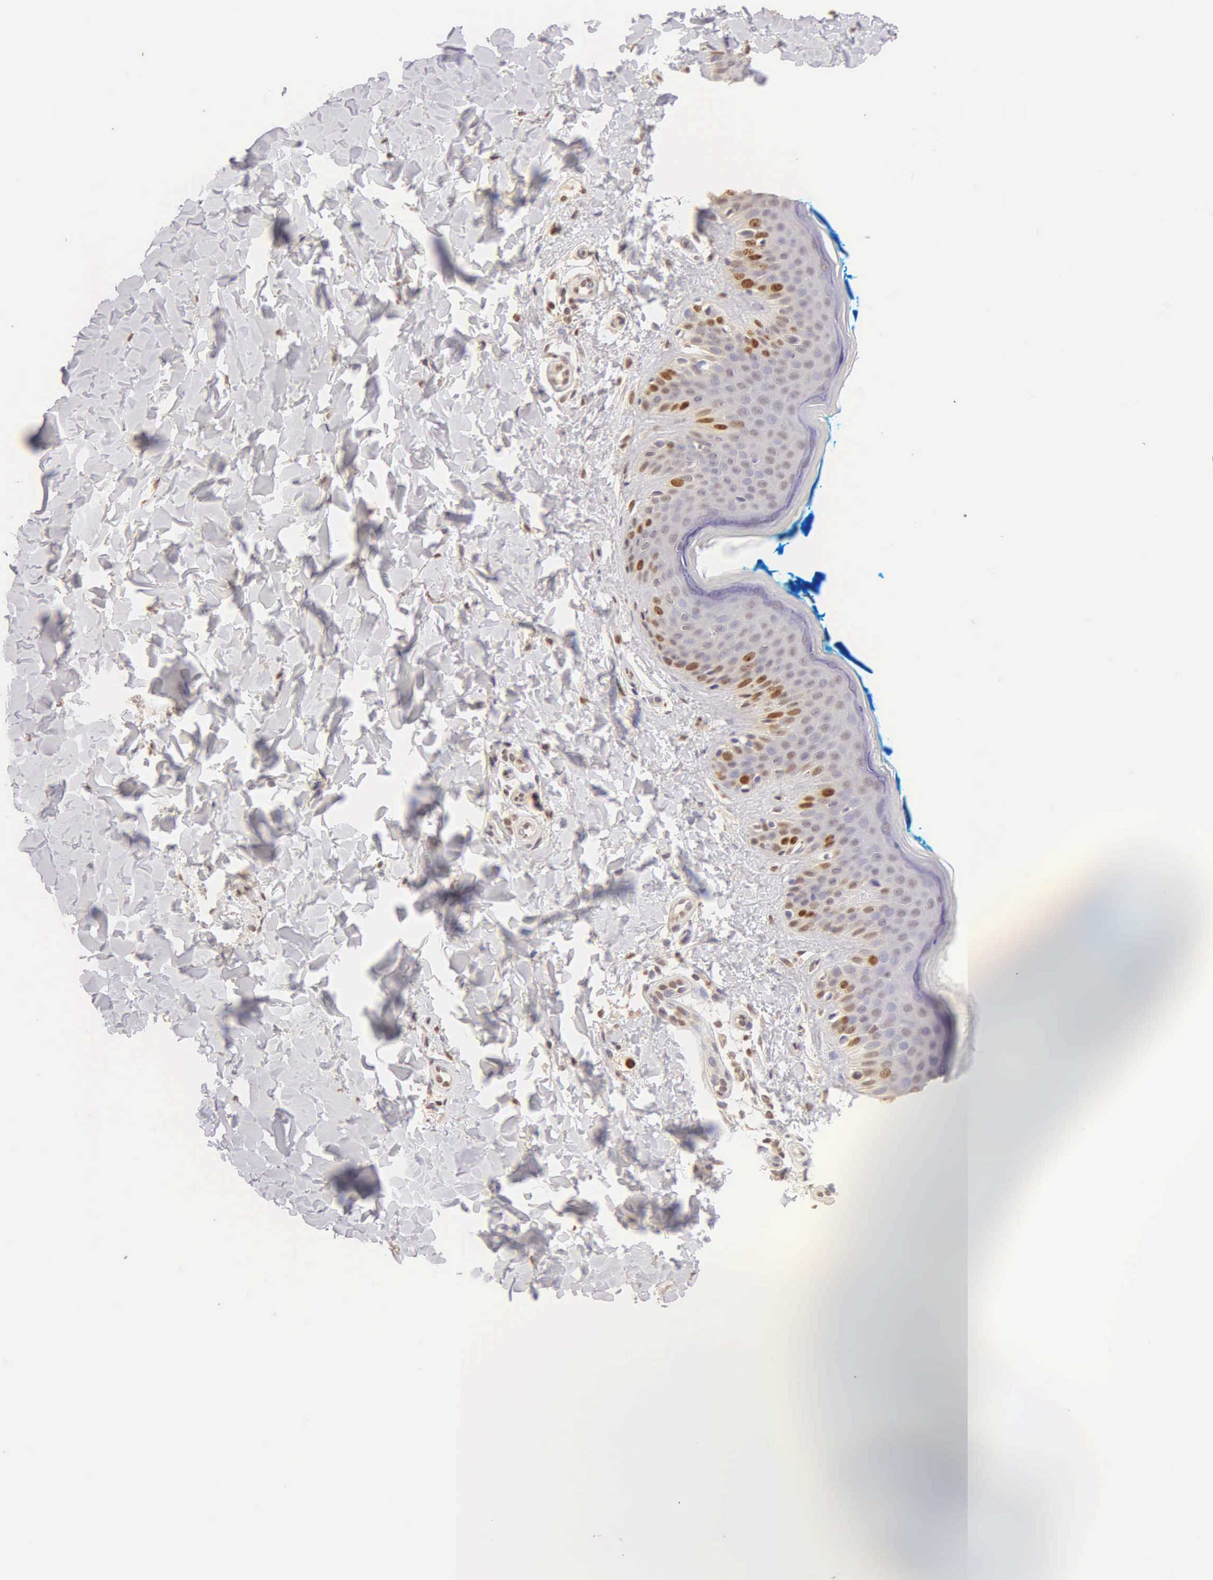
{"staining": {"intensity": "moderate", "quantity": "25%-75%", "location": "nuclear"}, "tissue": "skin", "cell_type": "Fibroblasts", "image_type": "normal", "snomed": [{"axis": "morphology", "description": "Normal tissue, NOS"}, {"axis": "topography", "description": "Skin"}], "caption": "Protein expression analysis of normal human skin reveals moderate nuclear expression in about 25%-75% of fibroblasts.", "gene": "MKI67", "patient": {"sex": "female", "age": 17}}